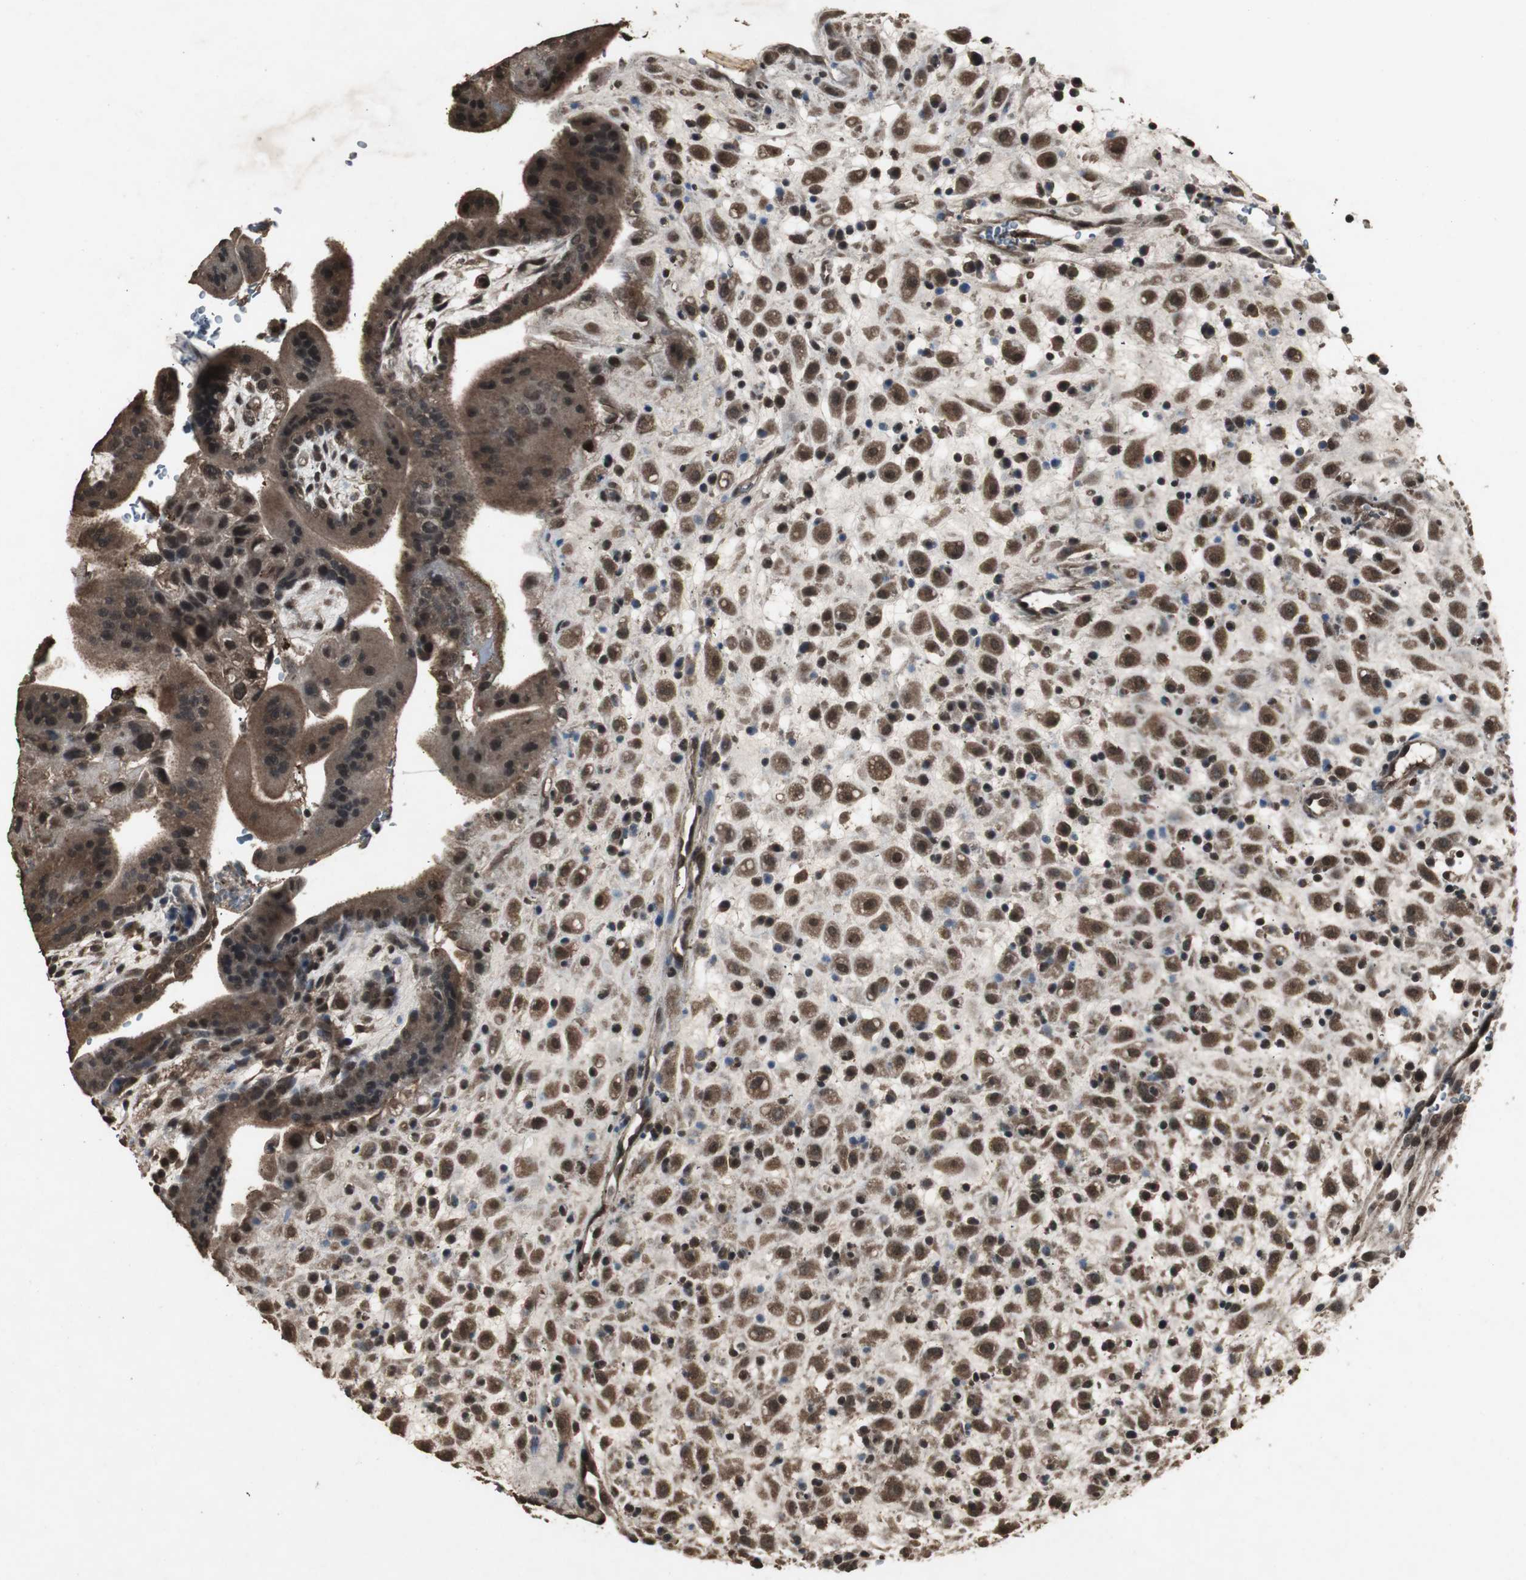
{"staining": {"intensity": "strong", "quantity": ">75%", "location": "cytoplasmic/membranous,nuclear"}, "tissue": "placenta", "cell_type": "Decidual cells", "image_type": "normal", "snomed": [{"axis": "morphology", "description": "Normal tissue, NOS"}, {"axis": "topography", "description": "Placenta"}], "caption": "The immunohistochemical stain shows strong cytoplasmic/membranous,nuclear staining in decidual cells of unremarkable placenta. Immunohistochemistry stains the protein of interest in brown and the nuclei are stained blue.", "gene": "EMX1", "patient": {"sex": "female", "age": 35}}